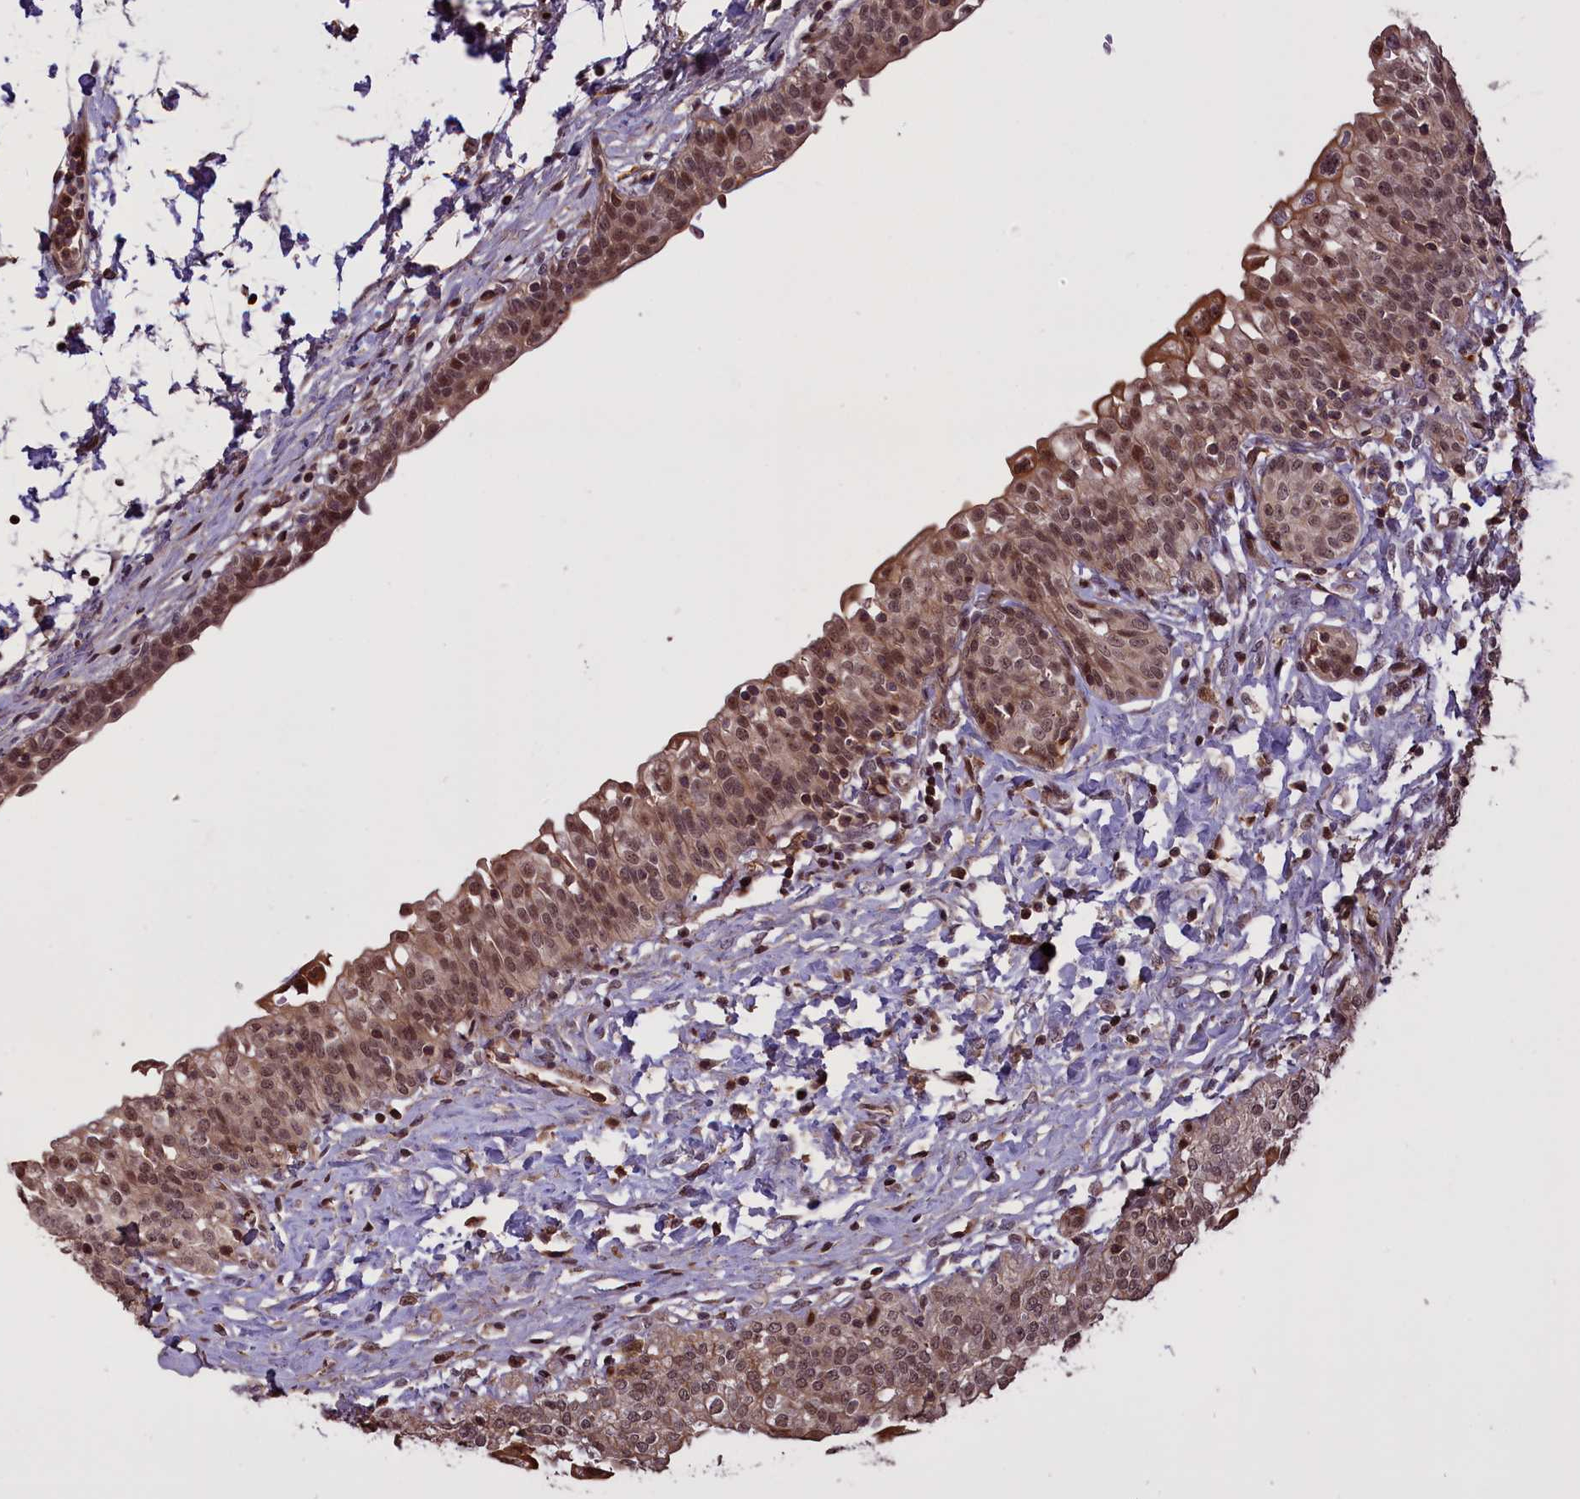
{"staining": {"intensity": "moderate", "quantity": ">75%", "location": "cytoplasmic/membranous,nuclear"}, "tissue": "urinary bladder", "cell_type": "Urothelial cells", "image_type": "normal", "snomed": [{"axis": "morphology", "description": "Normal tissue, NOS"}, {"axis": "topography", "description": "Urinary bladder"}], "caption": "Immunohistochemical staining of benign urinary bladder demonstrates moderate cytoplasmic/membranous,nuclear protein staining in about >75% of urothelial cells.", "gene": "ENHO", "patient": {"sex": "male", "age": 55}}